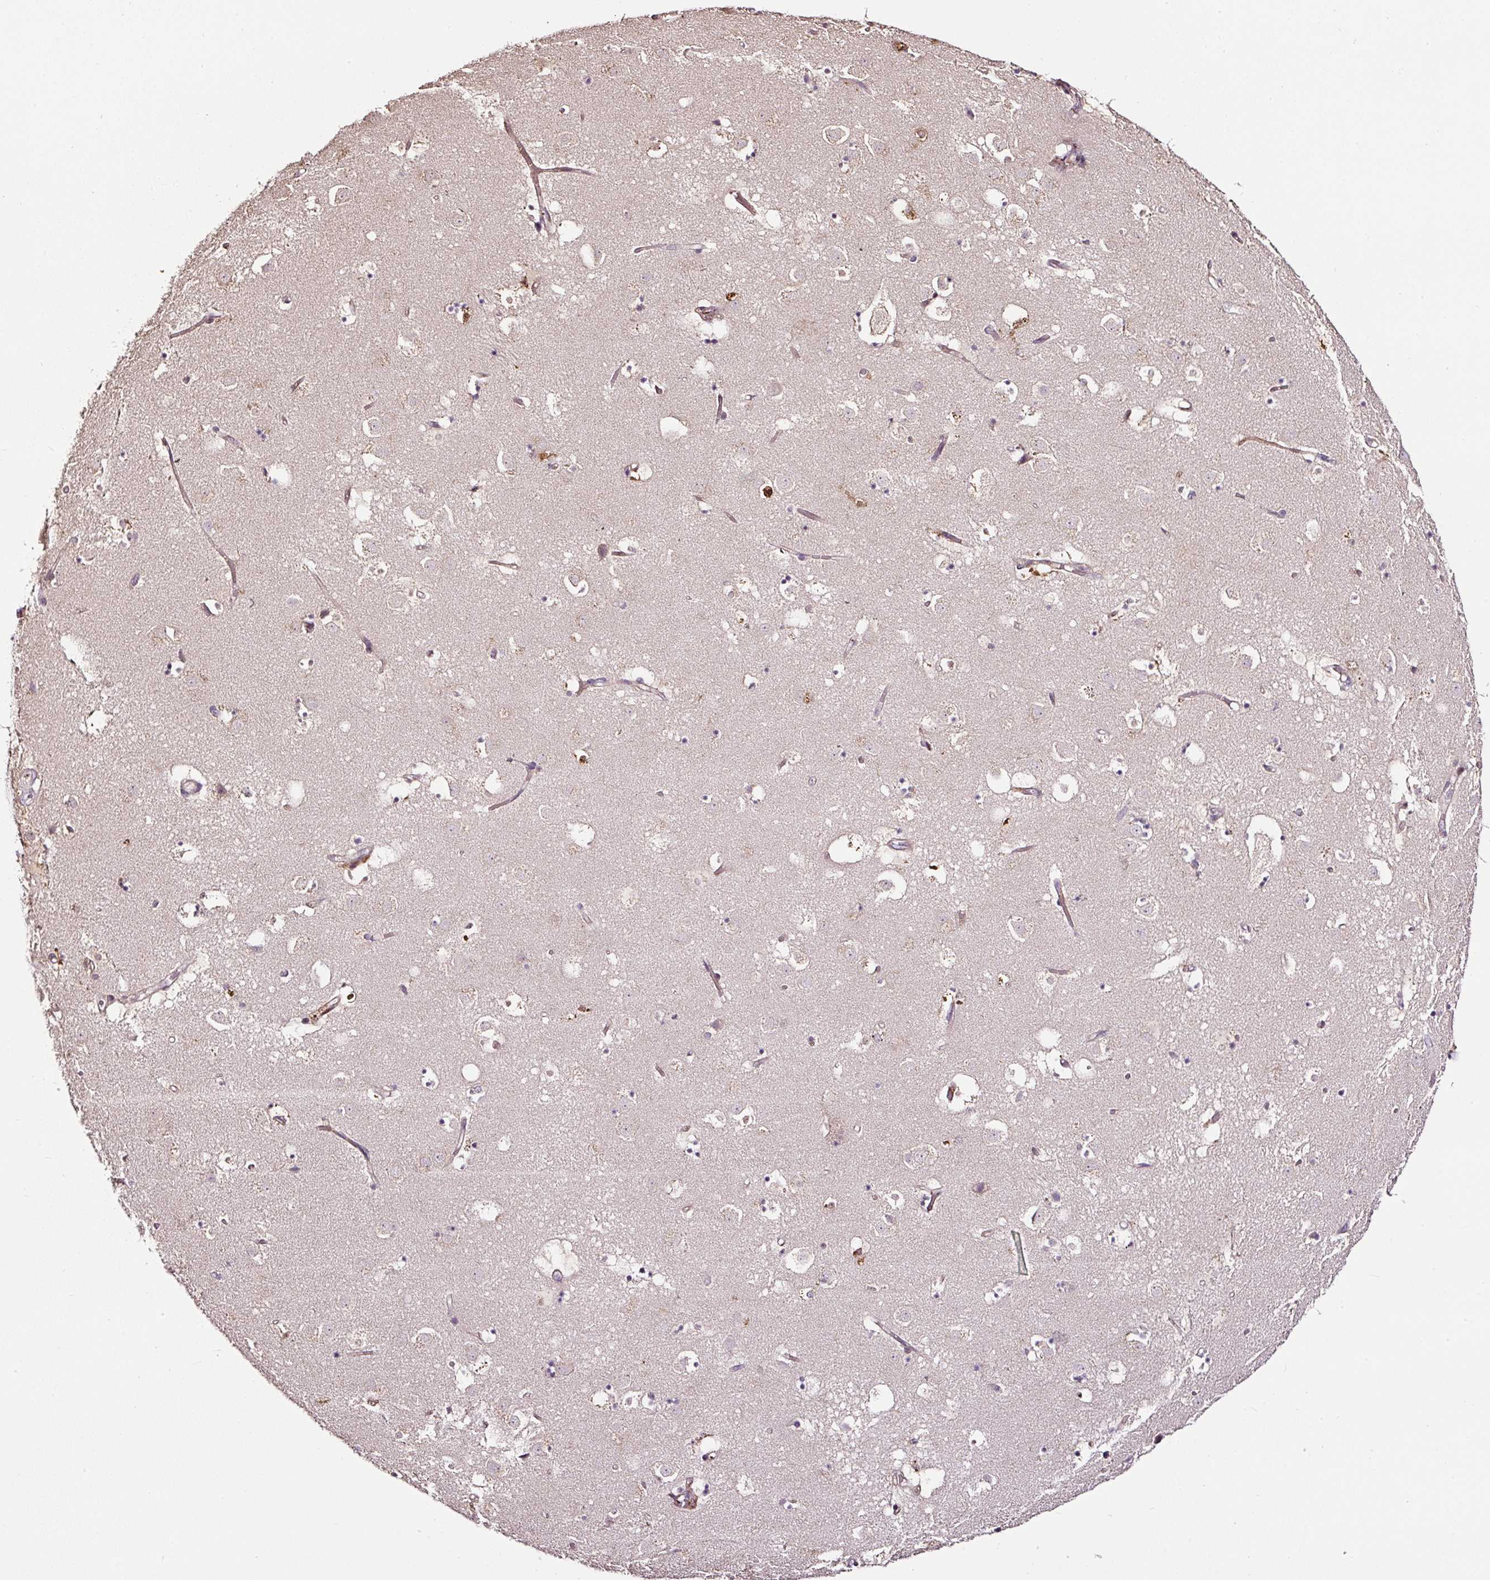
{"staining": {"intensity": "negative", "quantity": "none", "location": "none"}, "tissue": "caudate", "cell_type": "Glial cells", "image_type": "normal", "snomed": [{"axis": "morphology", "description": "Normal tissue, NOS"}, {"axis": "topography", "description": "Lateral ventricle wall"}], "caption": "Photomicrograph shows no significant protein expression in glial cells of unremarkable caudate.", "gene": "LRRC24", "patient": {"sex": "male", "age": 58}}